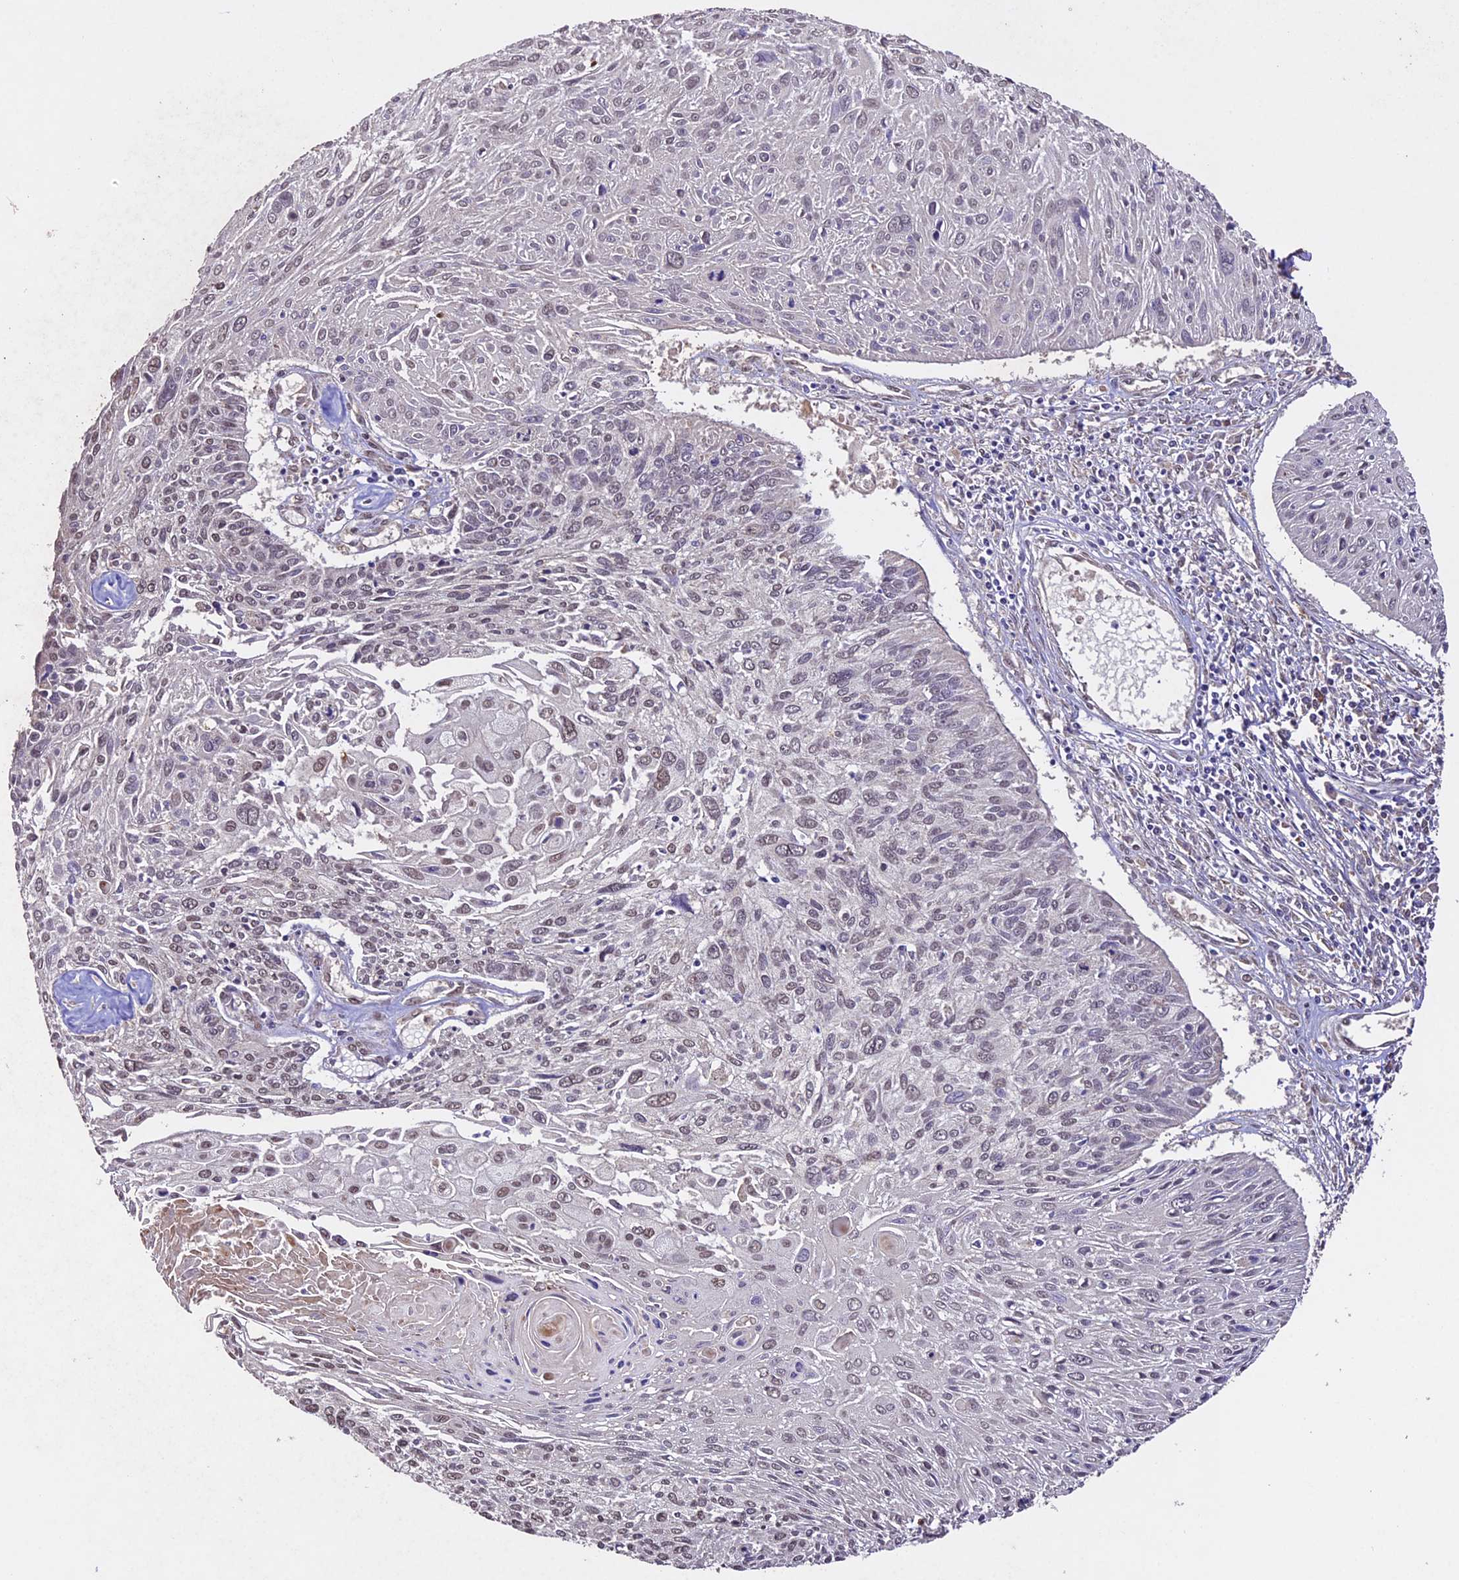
{"staining": {"intensity": "weak", "quantity": "<25%", "location": "nuclear"}, "tissue": "cervical cancer", "cell_type": "Tumor cells", "image_type": "cancer", "snomed": [{"axis": "morphology", "description": "Squamous cell carcinoma, NOS"}, {"axis": "topography", "description": "Cervix"}], "caption": "Human cervical squamous cell carcinoma stained for a protein using IHC reveals no expression in tumor cells.", "gene": "CDKN2AIP", "patient": {"sex": "female", "age": 51}}